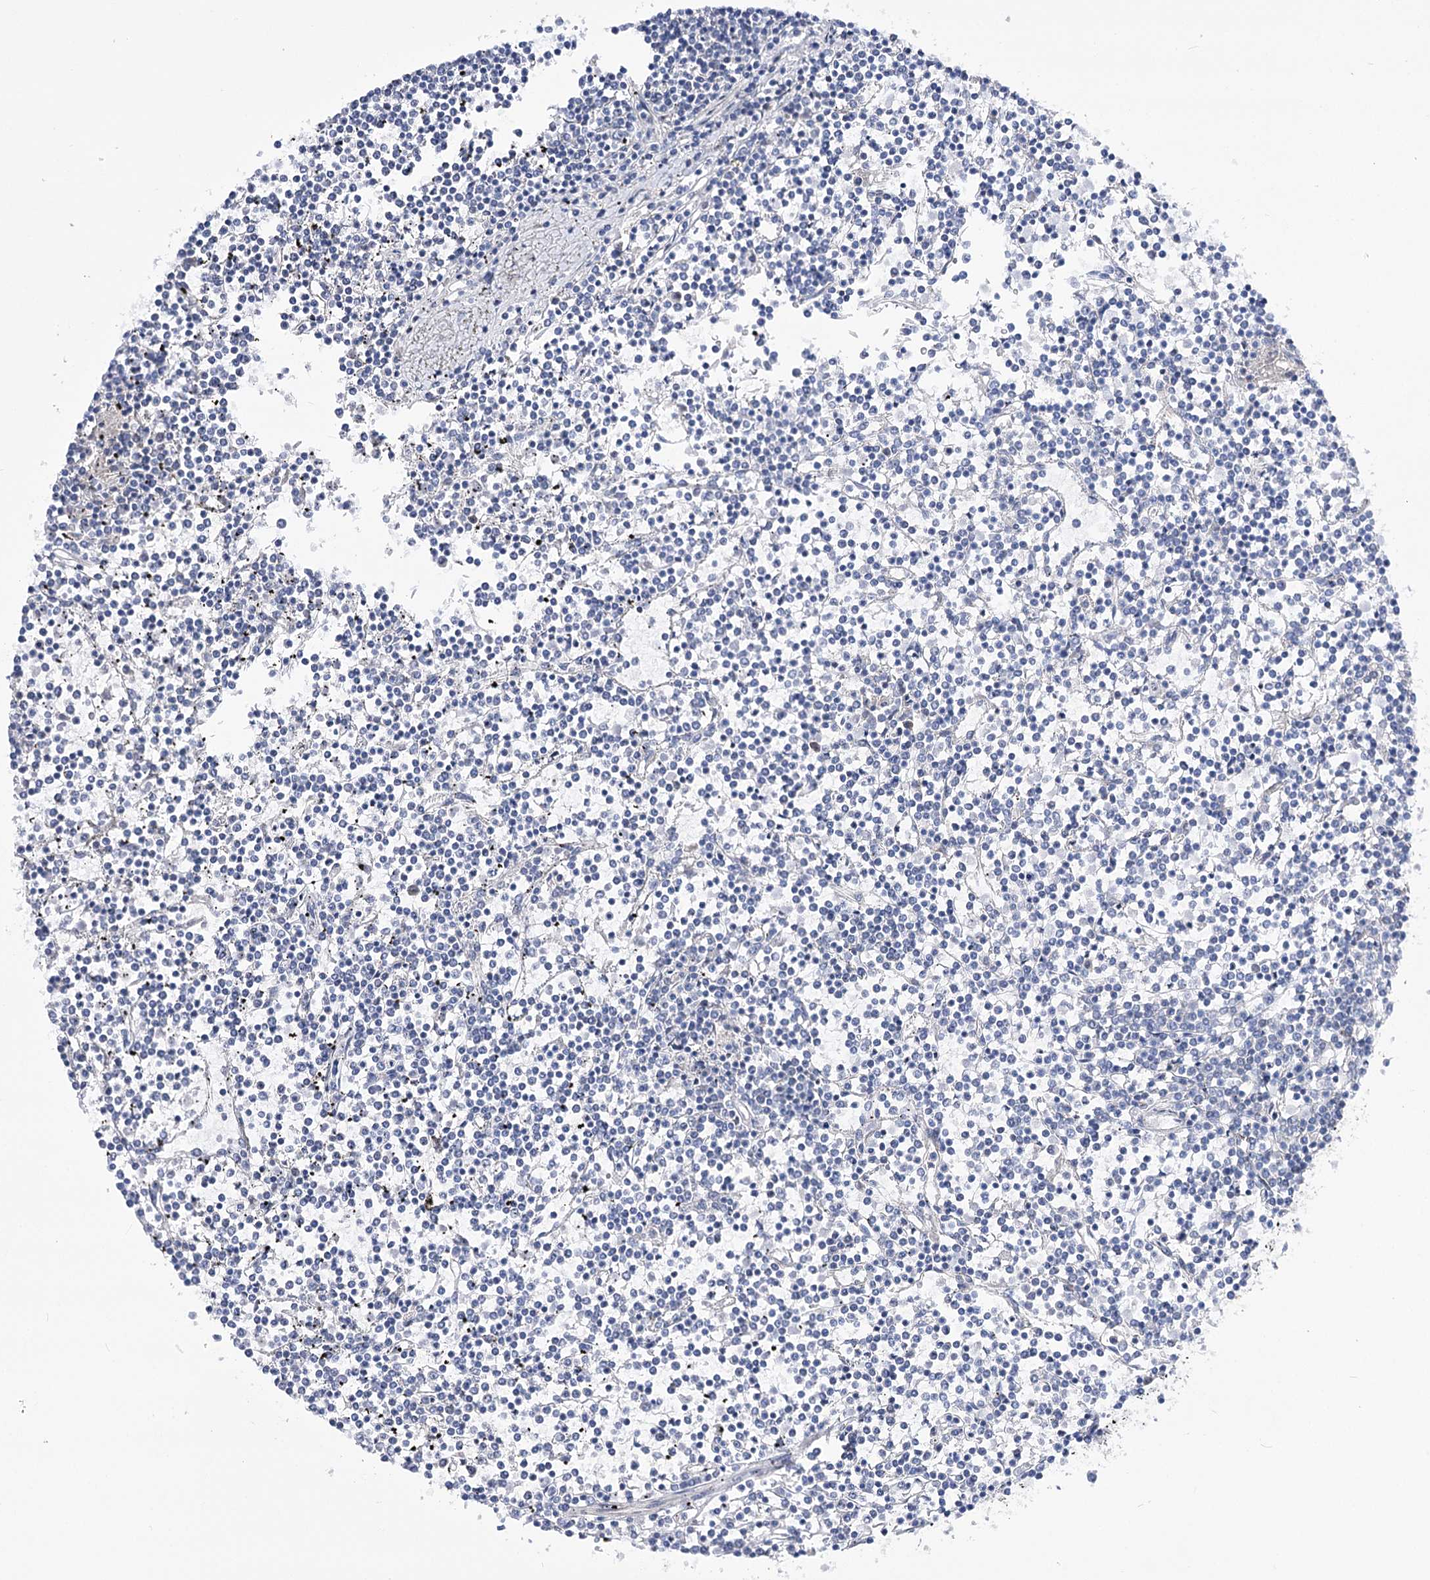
{"staining": {"intensity": "negative", "quantity": "none", "location": "none"}, "tissue": "lymphoma", "cell_type": "Tumor cells", "image_type": "cancer", "snomed": [{"axis": "morphology", "description": "Malignant lymphoma, non-Hodgkin's type, Low grade"}, {"axis": "topography", "description": "Spleen"}], "caption": "Immunohistochemistry (IHC) photomicrograph of human lymphoma stained for a protein (brown), which displays no positivity in tumor cells.", "gene": "ATP10B", "patient": {"sex": "female", "age": 19}}